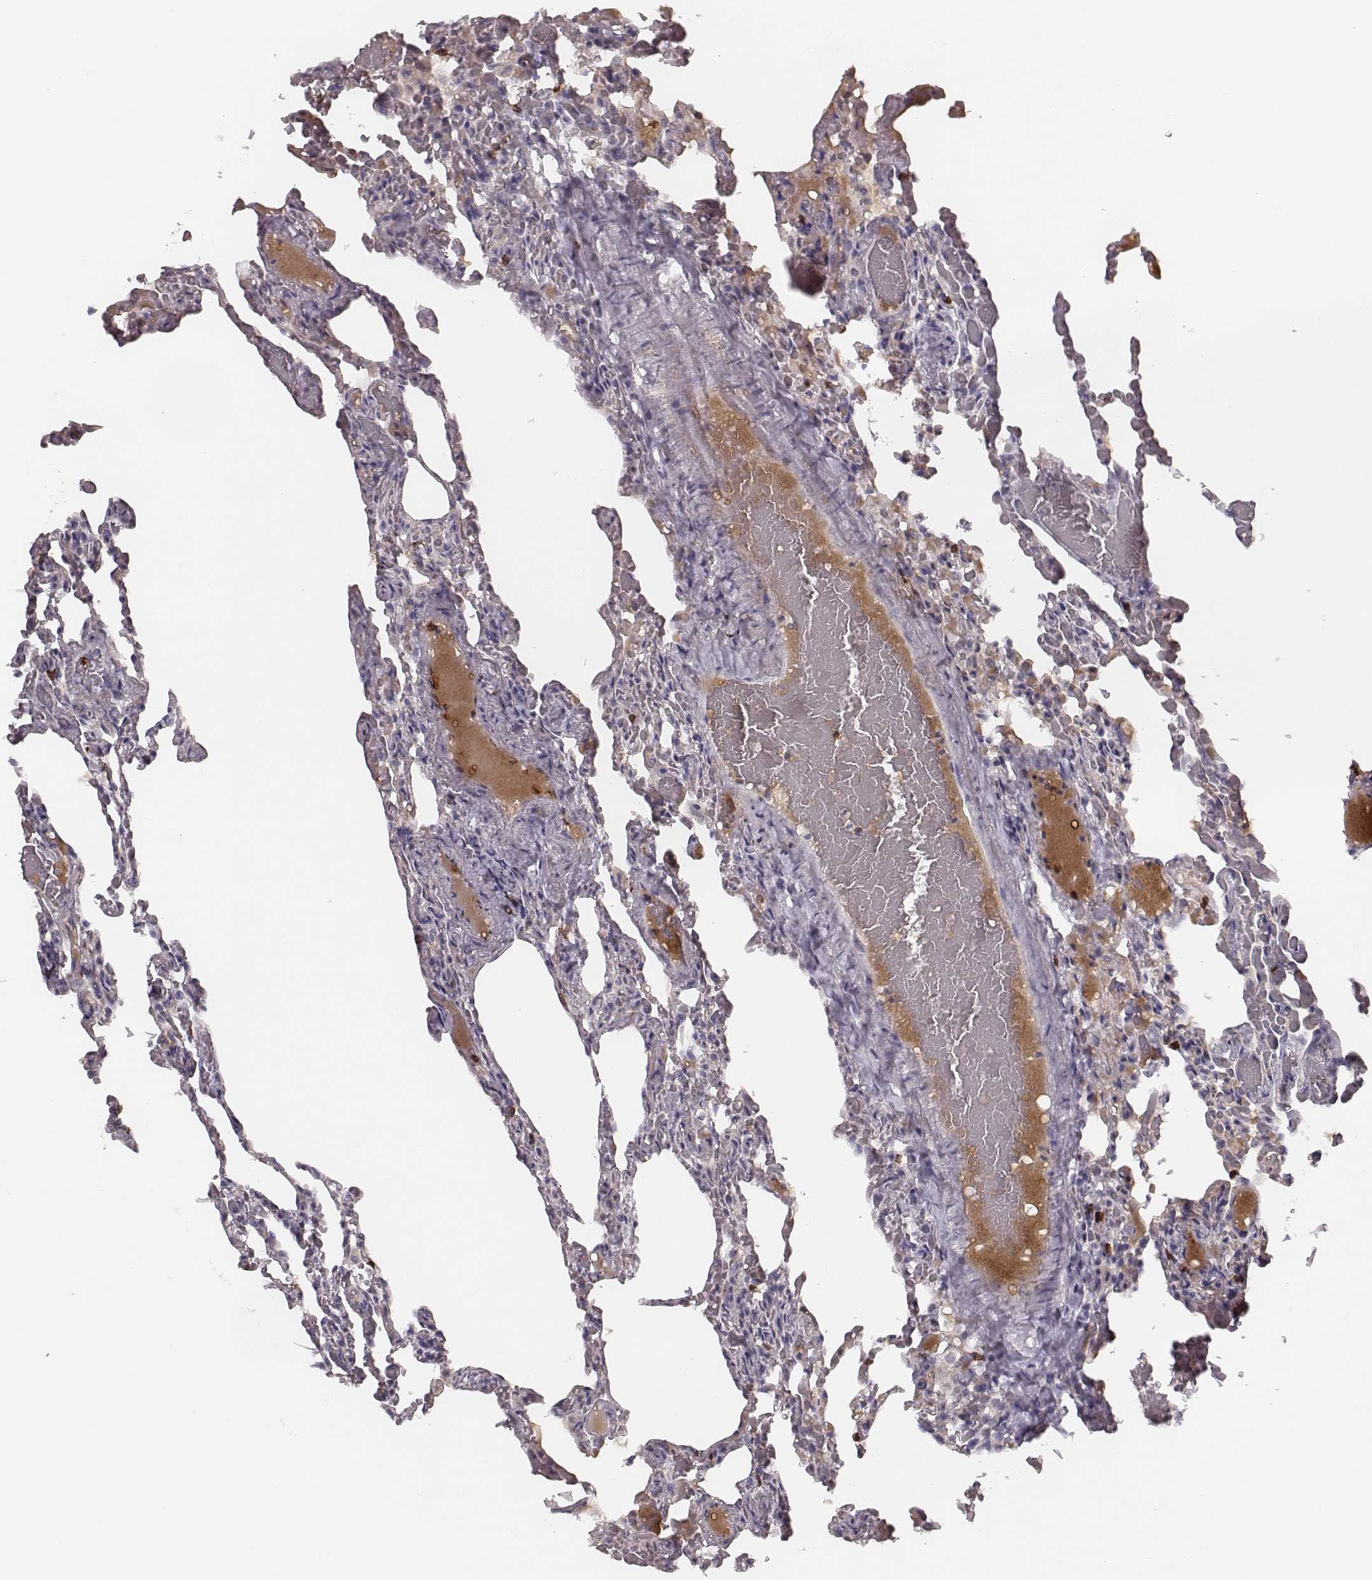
{"staining": {"intensity": "negative", "quantity": "none", "location": "none"}, "tissue": "lung", "cell_type": "Alveolar cells", "image_type": "normal", "snomed": [{"axis": "morphology", "description": "Normal tissue, NOS"}, {"axis": "topography", "description": "Lung"}], "caption": "Benign lung was stained to show a protein in brown. There is no significant positivity in alveolar cells.", "gene": "CD8A", "patient": {"sex": "female", "age": 43}}